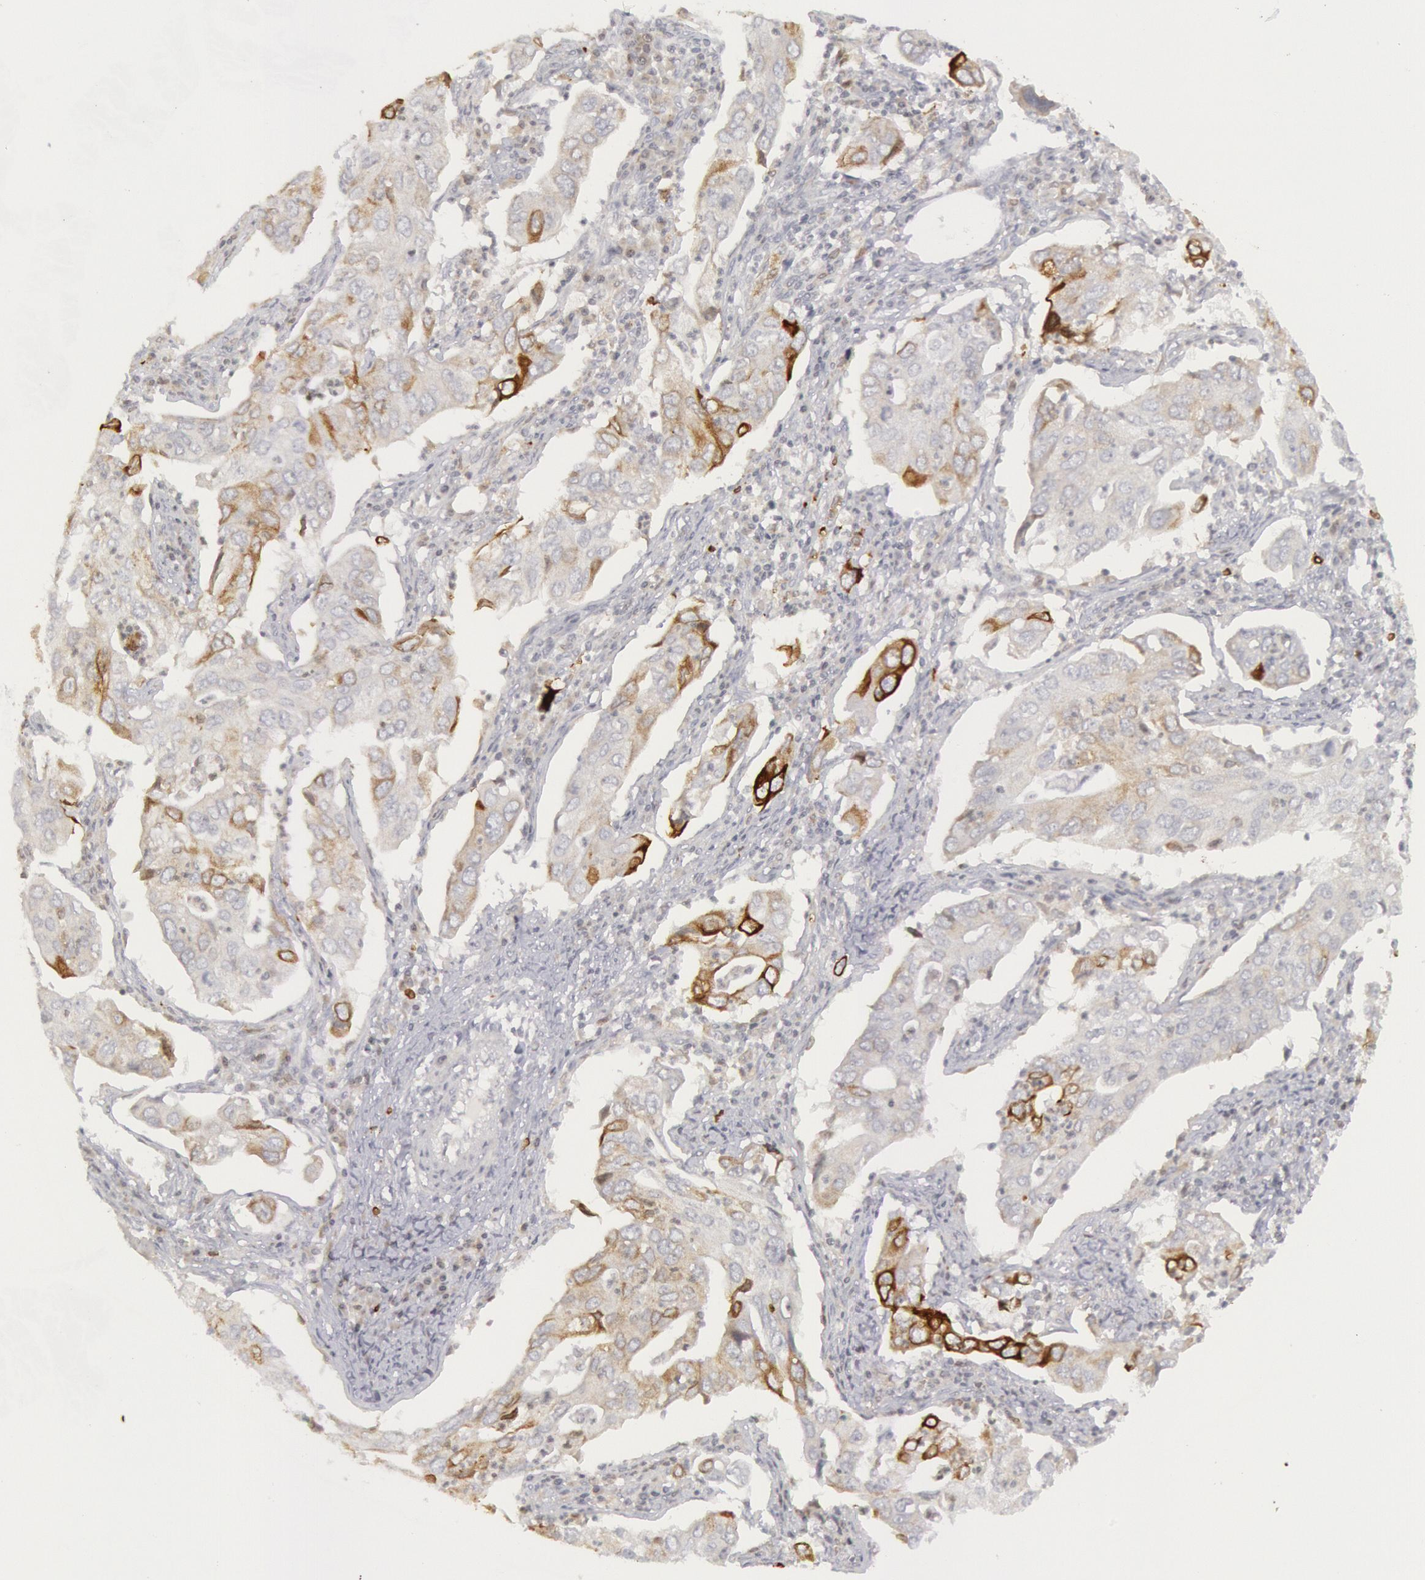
{"staining": {"intensity": "moderate", "quantity": "<25%", "location": "cytoplasmic/membranous"}, "tissue": "lung cancer", "cell_type": "Tumor cells", "image_type": "cancer", "snomed": [{"axis": "morphology", "description": "Adenocarcinoma, NOS"}, {"axis": "topography", "description": "Lung"}], "caption": "A high-resolution micrograph shows IHC staining of lung cancer (adenocarcinoma), which displays moderate cytoplasmic/membranous expression in about <25% of tumor cells.", "gene": "PTGS2", "patient": {"sex": "male", "age": 48}}